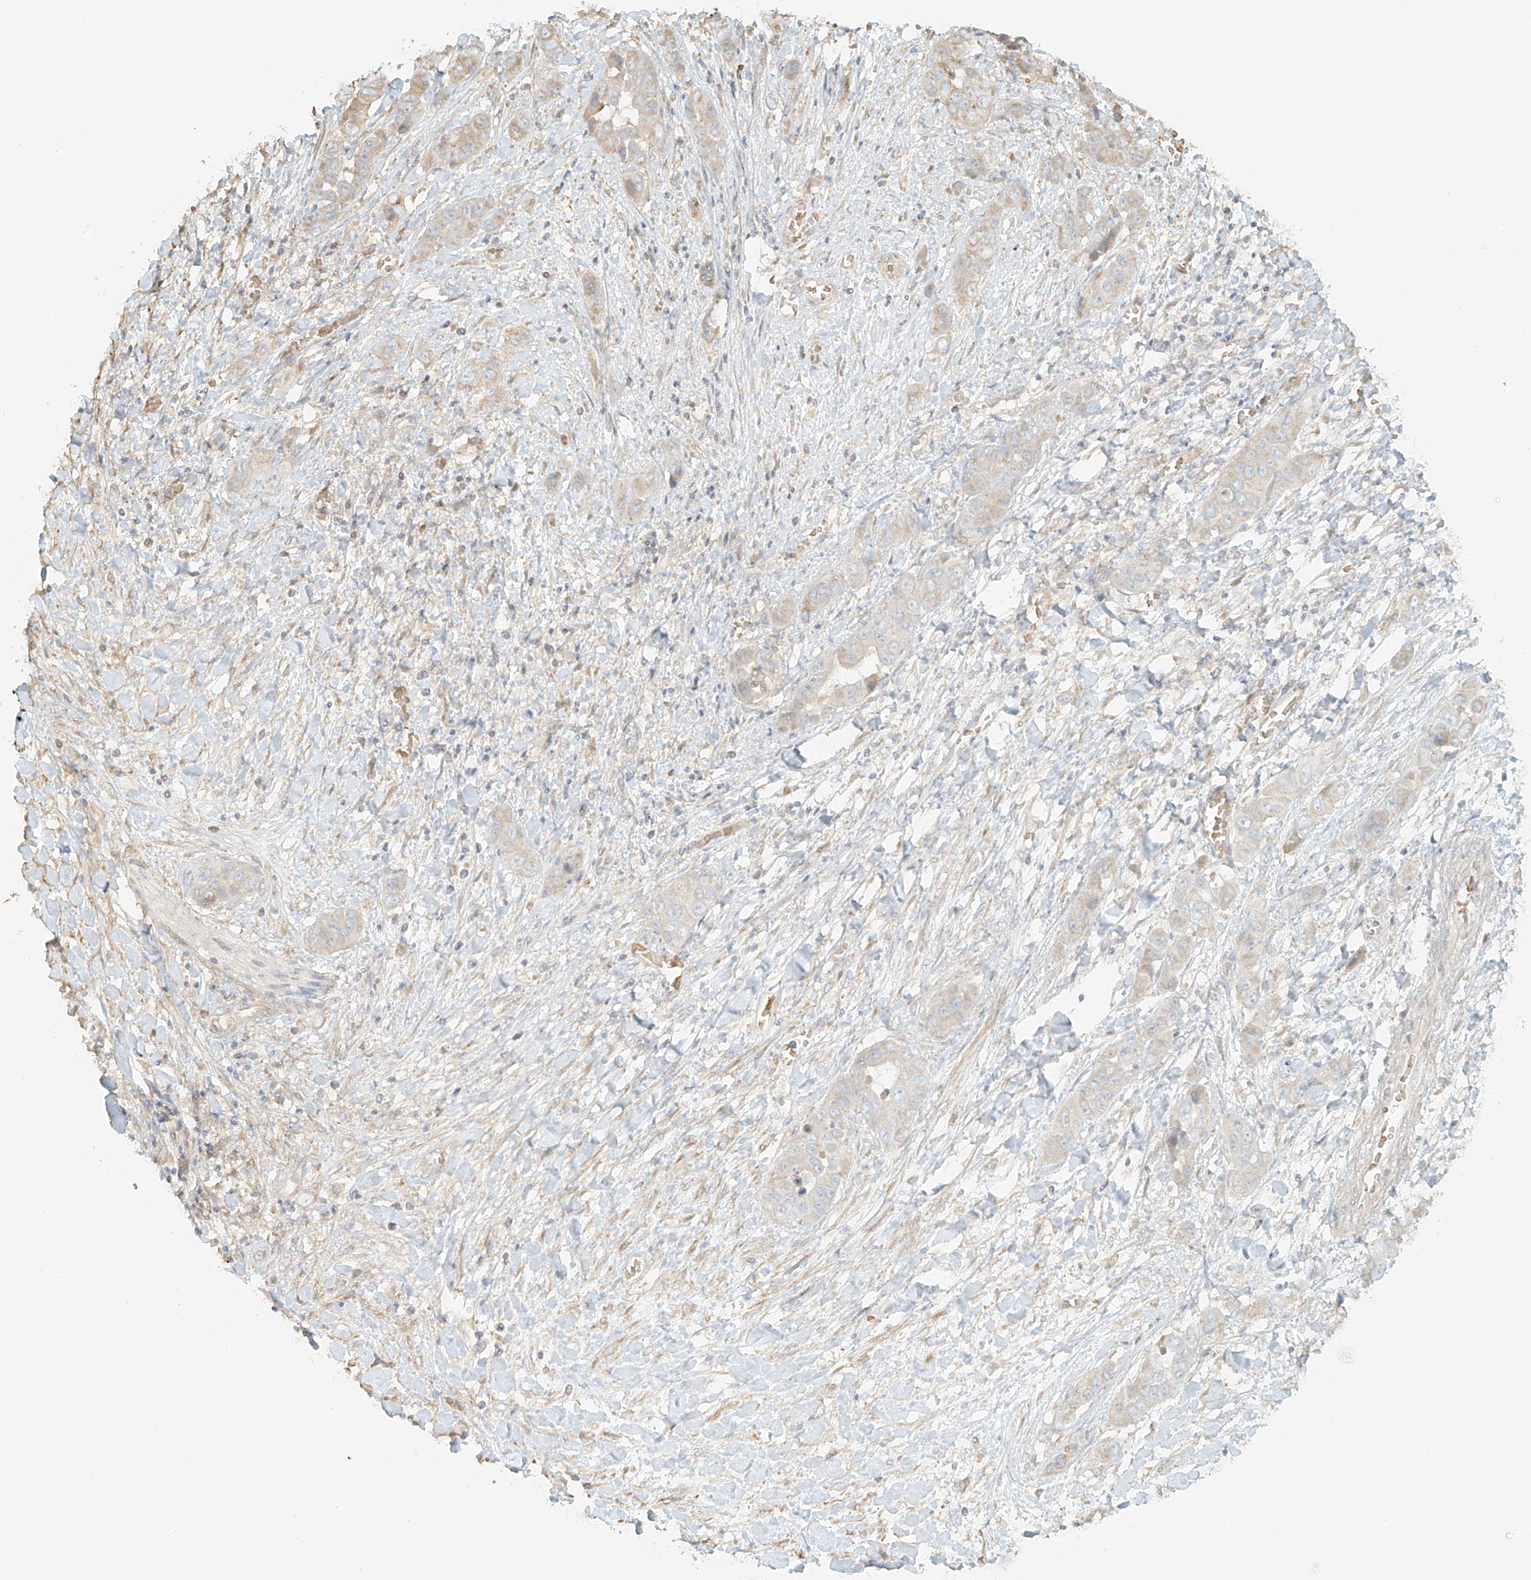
{"staining": {"intensity": "weak", "quantity": "<25%", "location": "cytoplasmic/membranous"}, "tissue": "liver cancer", "cell_type": "Tumor cells", "image_type": "cancer", "snomed": [{"axis": "morphology", "description": "Cholangiocarcinoma"}, {"axis": "topography", "description": "Liver"}], "caption": "Micrograph shows no protein staining in tumor cells of liver cancer (cholangiocarcinoma) tissue.", "gene": "UPK1B", "patient": {"sex": "female", "age": 52}}